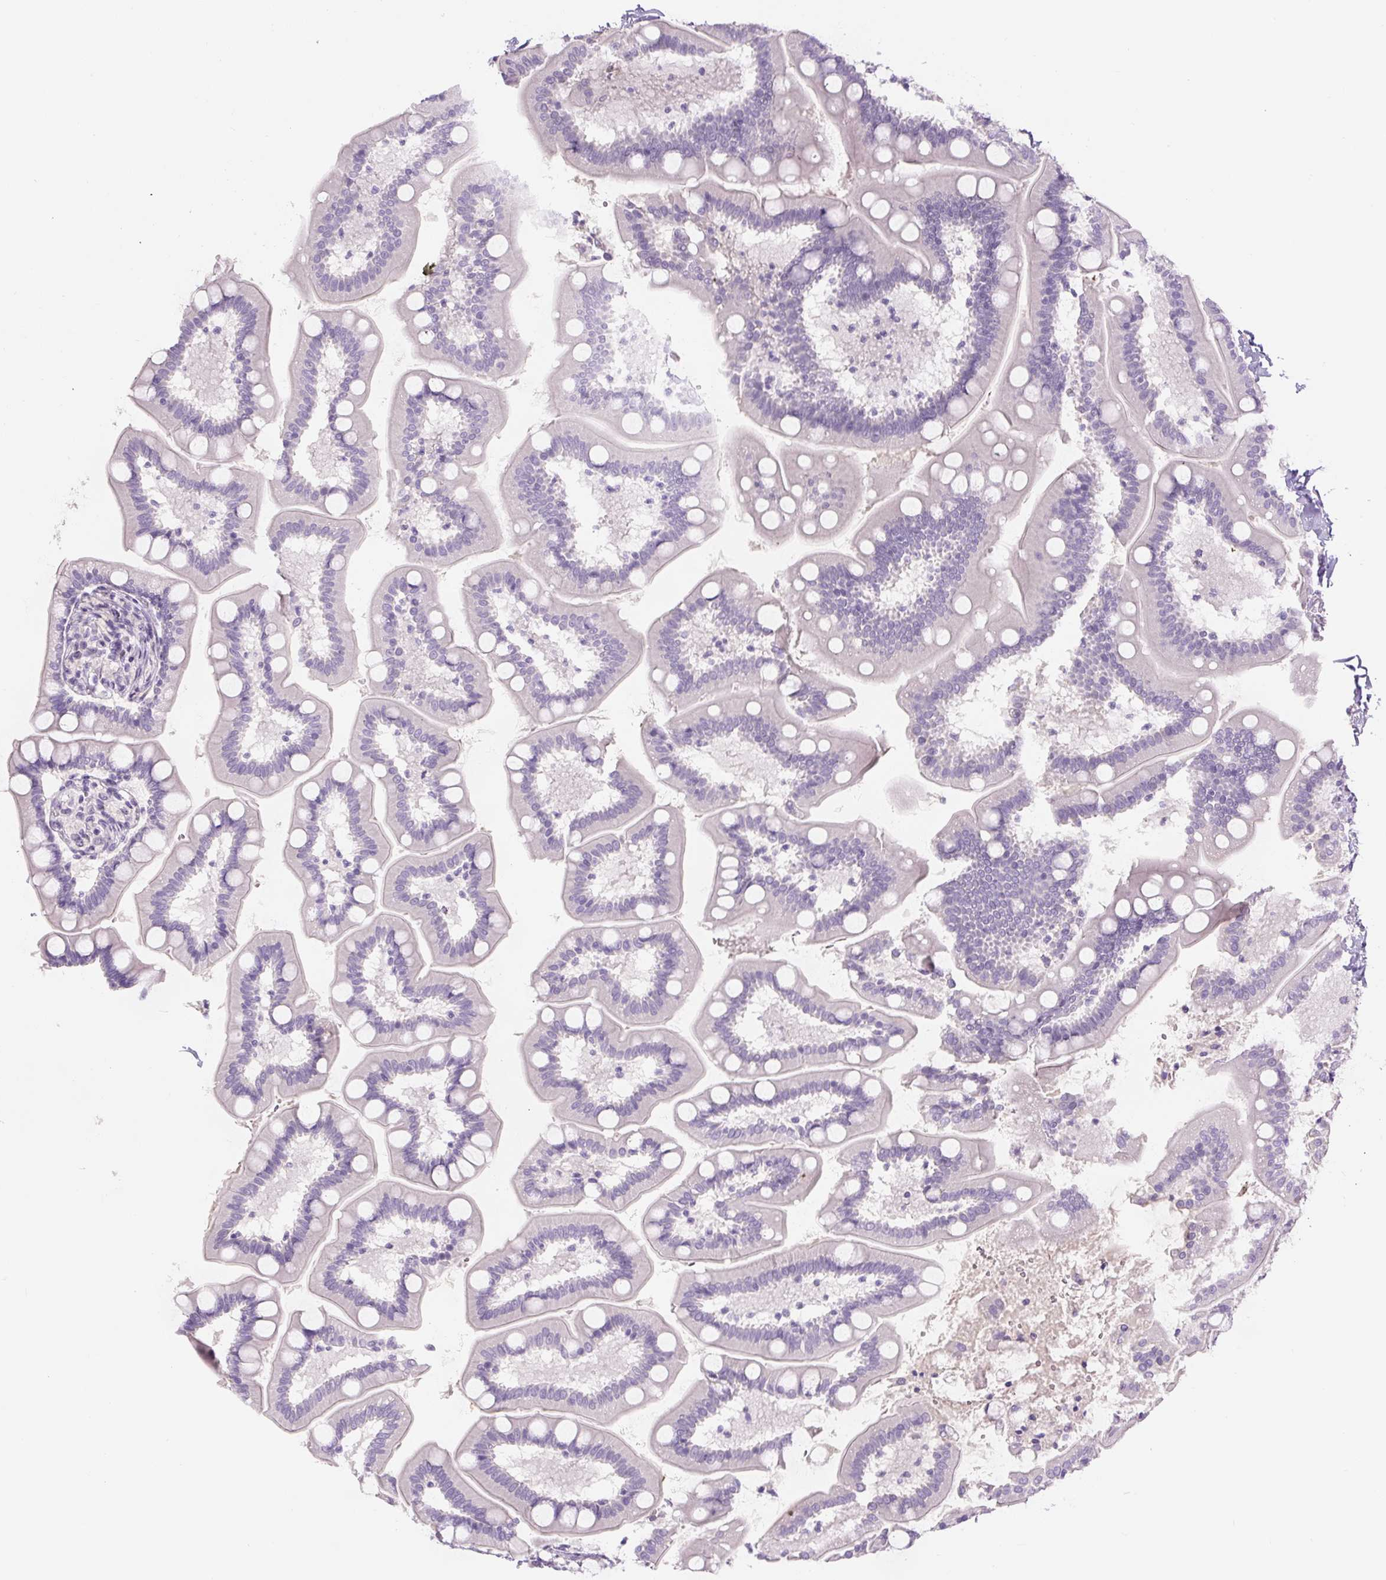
{"staining": {"intensity": "negative", "quantity": "none", "location": "none"}, "tissue": "small intestine", "cell_type": "Glandular cells", "image_type": "normal", "snomed": [{"axis": "morphology", "description": "Normal tissue, NOS"}, {"axis": "topography", "description": "Small intestine"}], "caption": "An IHC histopathology image of benign small intestine is shown. There is no staining in glandular cells of small intestine. (DAB (3,3'-diaminobenzidine) IHC with hematoxylin counter stain).", "gene": "SIX1", "patient": {"sex": "female", "age": 64}}